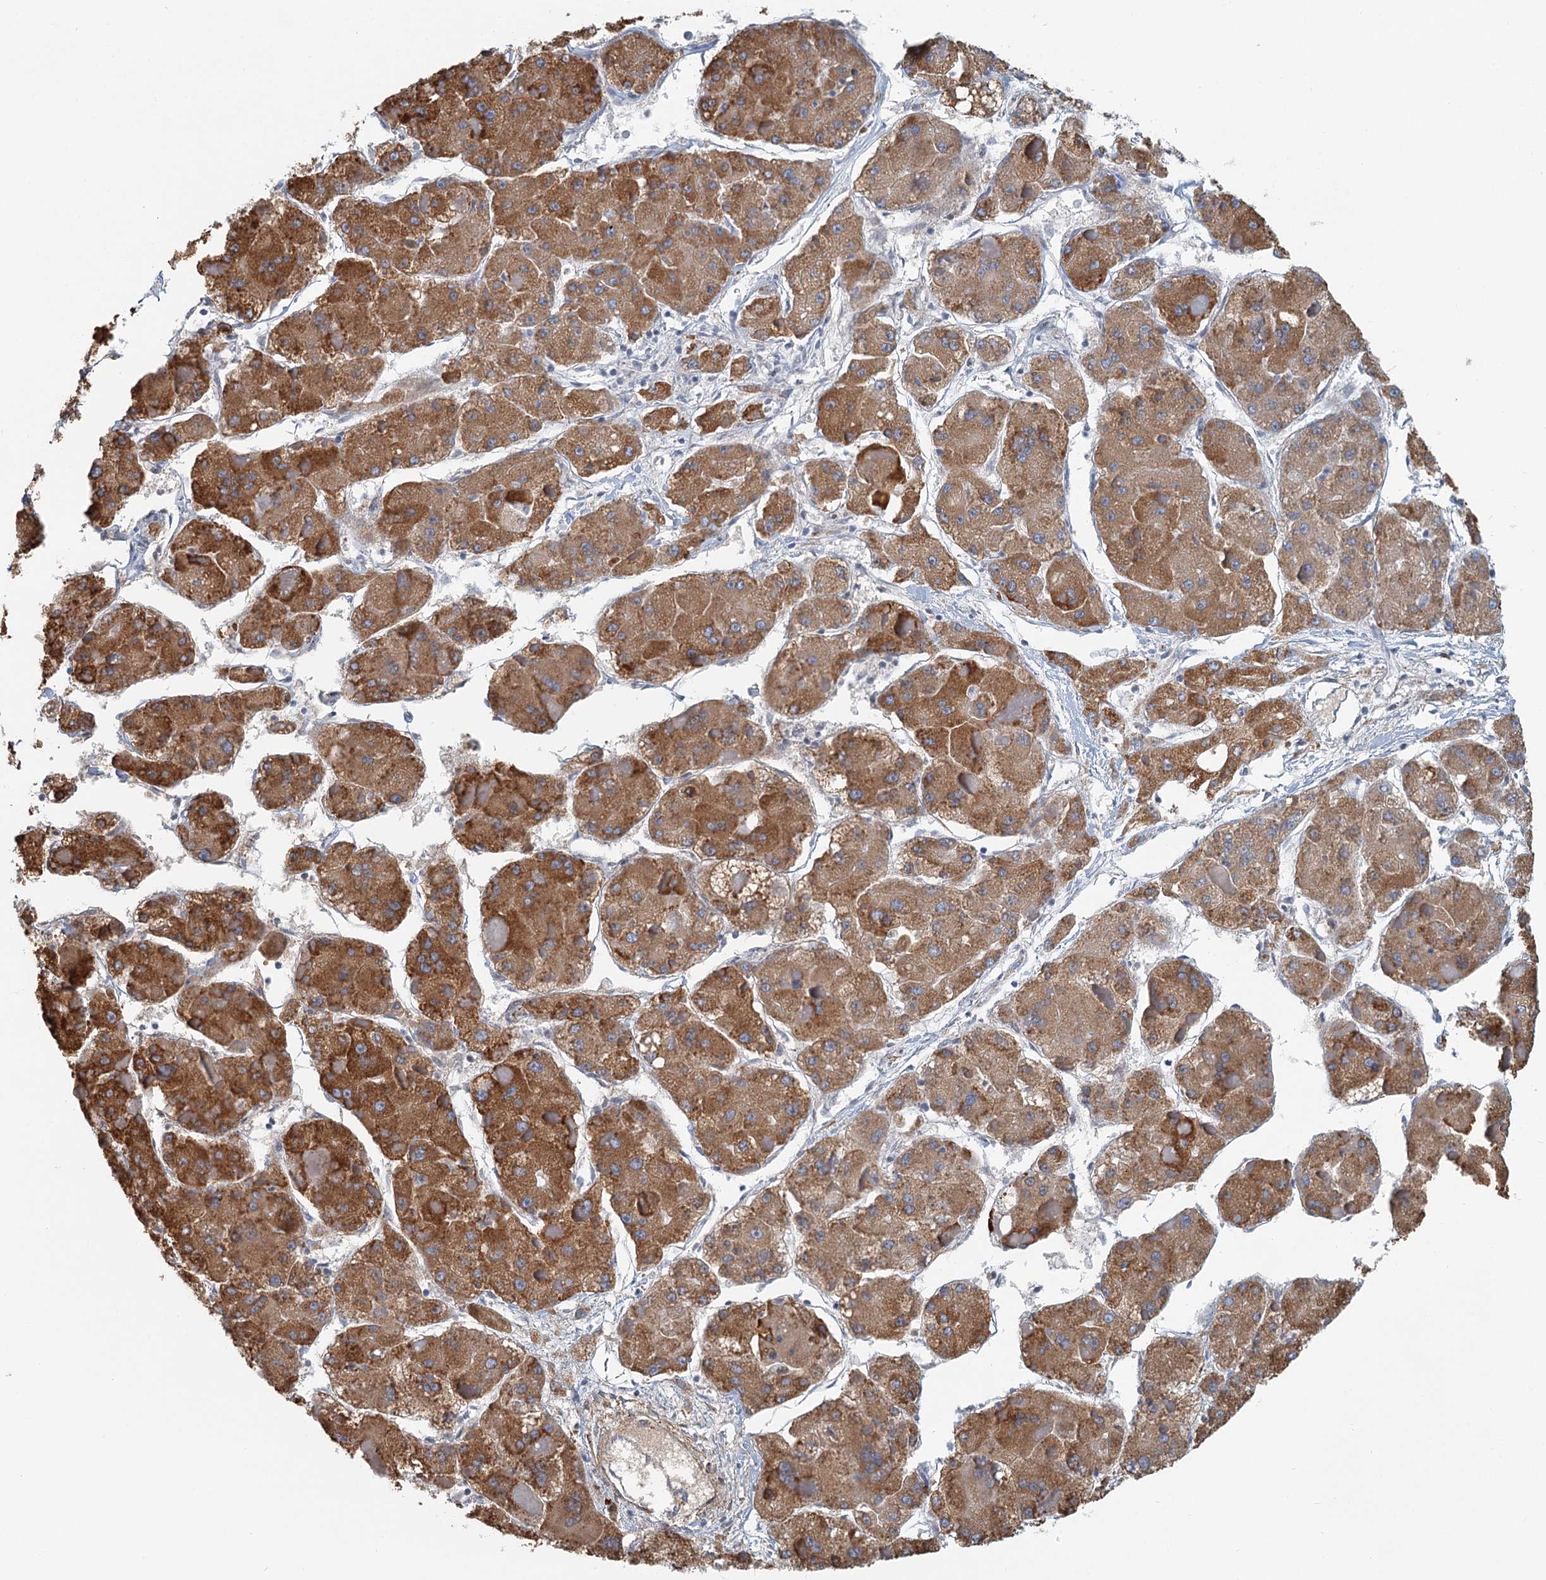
{"staining": {"intensity": "moderate", "quantity": ">75%", "location": "cytoplasmic/membranous"}, "tissue": "liver cancer", "cell_type": "Tumor cells", "image_type": "cancer", "snomed": [{"axis": "morphology", "description": "Carcinoma, Hepatocellular, NOS"}, {"axis": "topography", "description": "Liver"}], "caption": "This is a micrograph of IHC staining of liver hepatocellular carcinoma, which shows moderate staining in the cytoplasmic/membranous of tumor cells.", "gene": "ZNF527", "patient": {"sex": "female", "age": 73}}